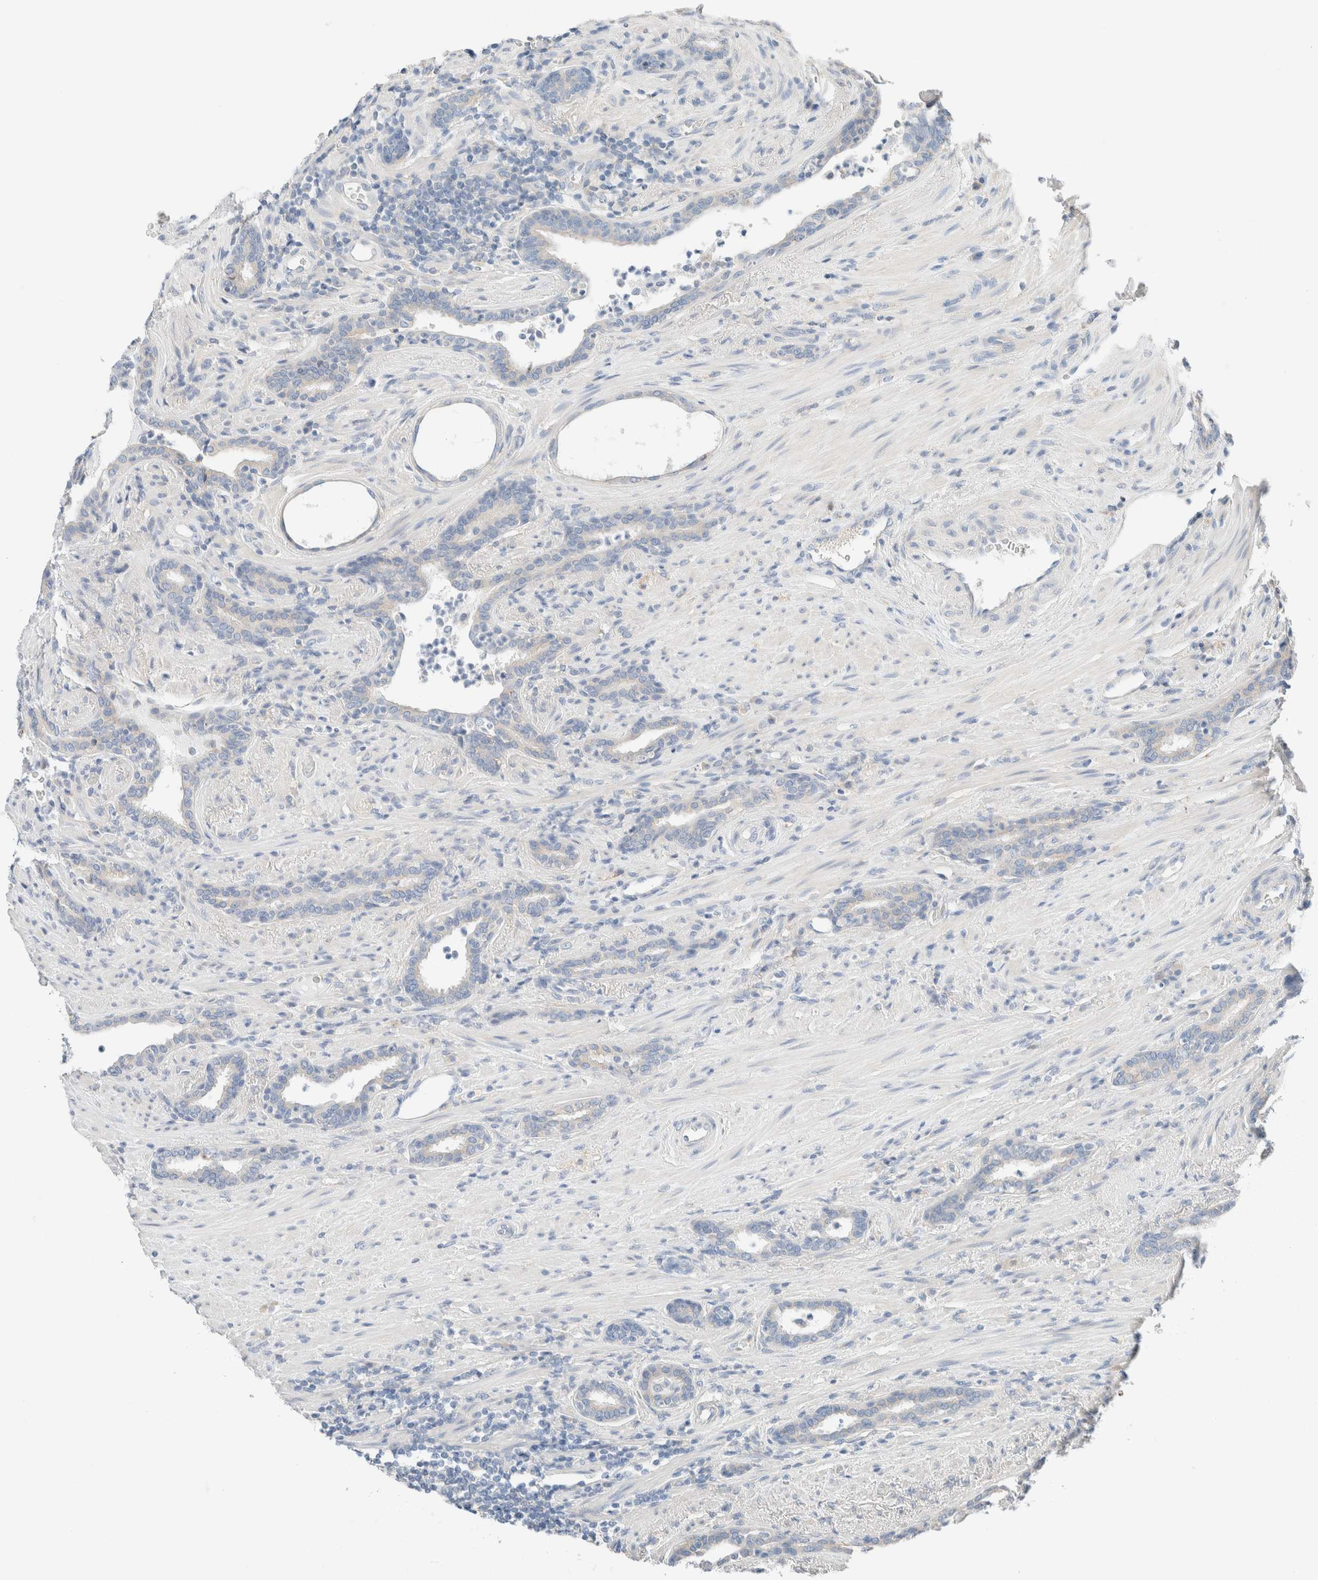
{"staining": {"intensity": "negative", "quantity": "none", "location": "none"}, "tissue": "prostate cancer", "cell_type": "Tumor cells", "image_type": "cancer", "snomed": [{"axis": "morphology", "description": "Adenocarcinoma, High grade"}, {"axis": "topography", "description": "Prostate"}], "caption": "High power microscopy image of an immunohistochemistry histopathology image of prostate high-grade adenocarcinoma, revealing no significant positivity in tumor cells.", "gene": "PCM1", "patient": {"sex": "male", "age": 71}}